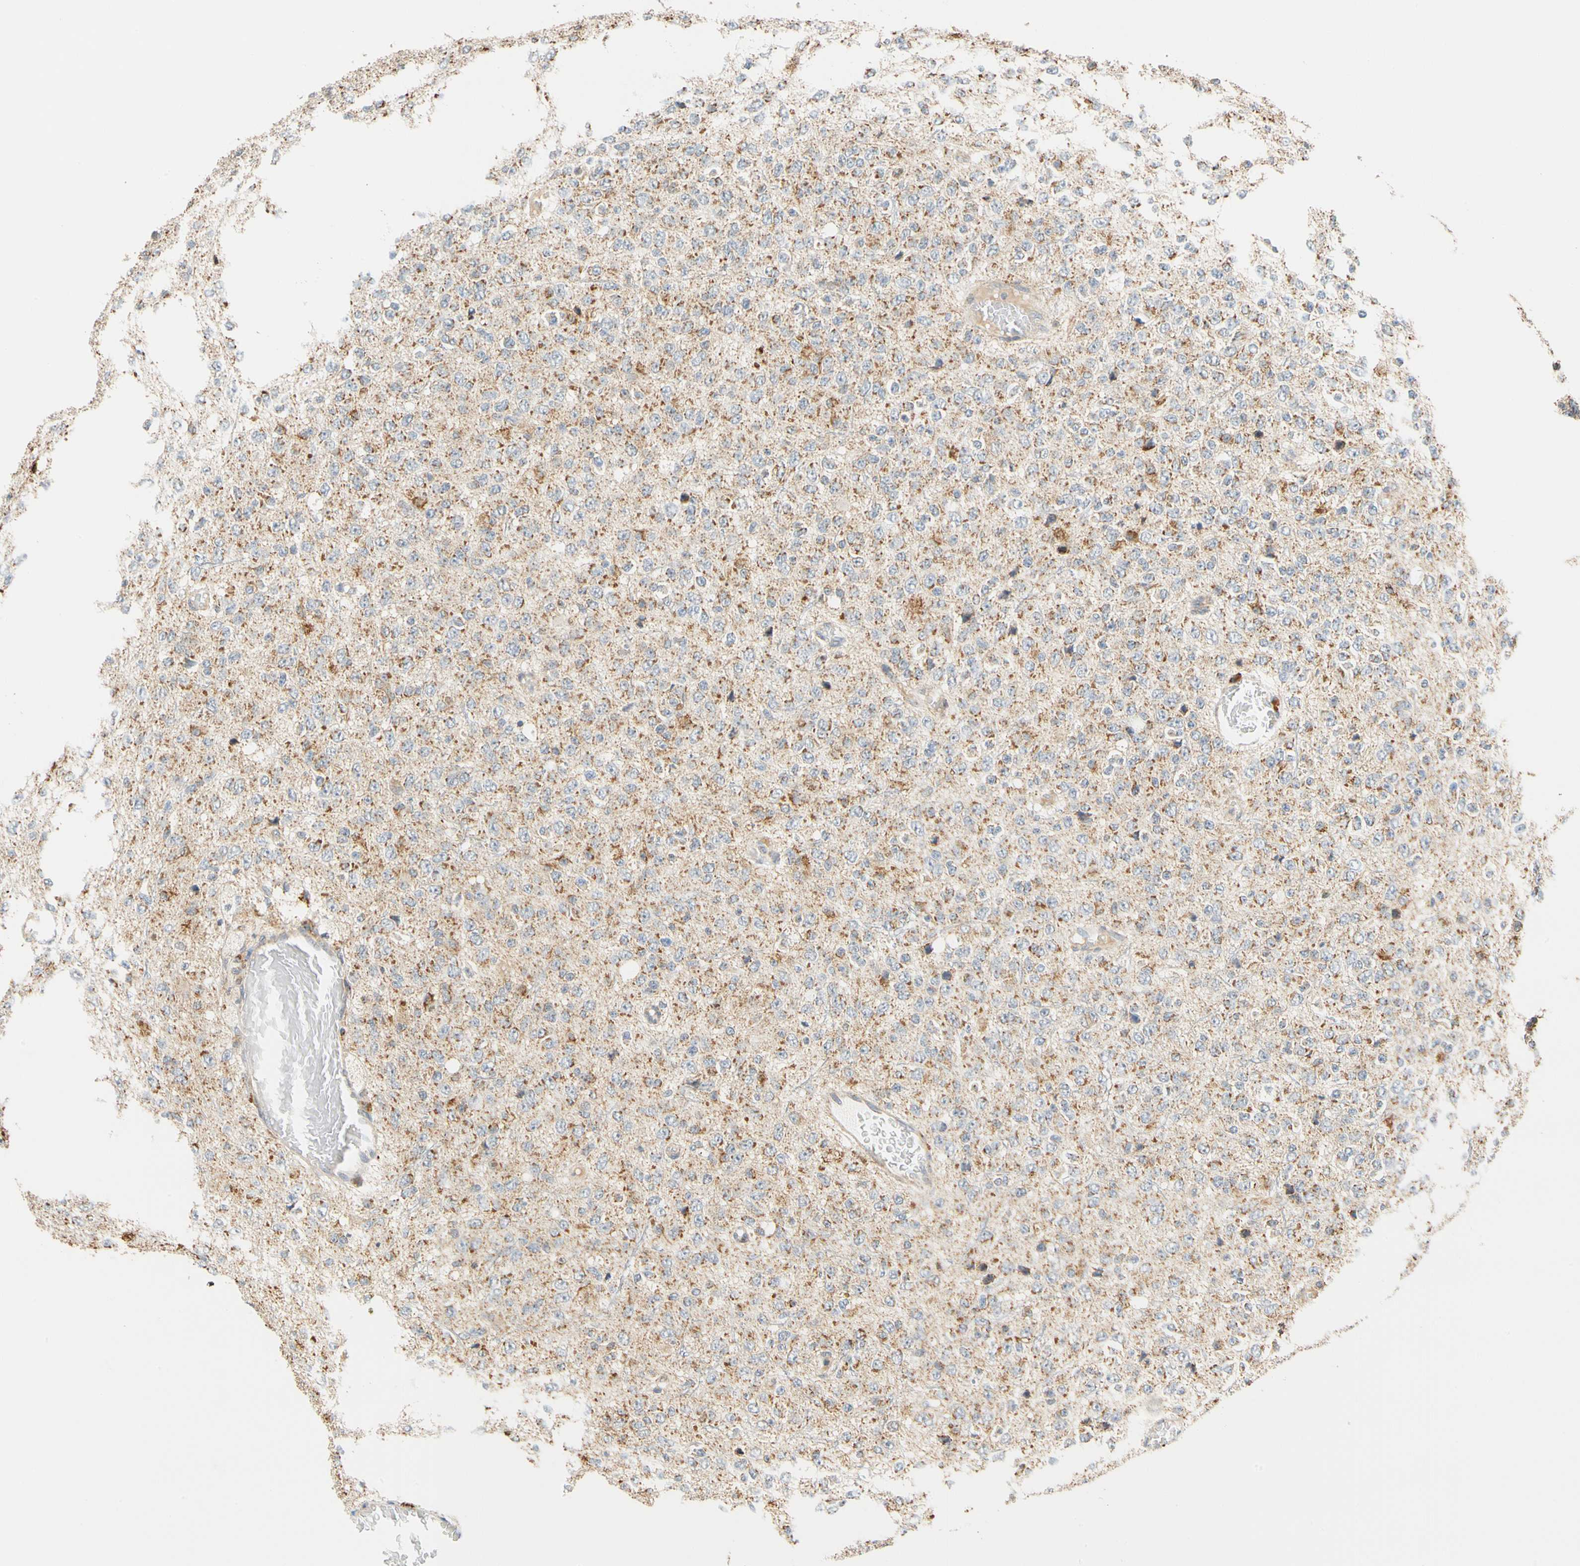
{"staining": {"intensity": "moderate", "quantity": "25%-75%", "location": "cytoplasmic/membranous"}, "tissue": "glioma", "cell_type": "Tumor cells", "image_type": "cancer", "snomed": [{"axis": "morphology", "description": "Glioma, malignant, High grade"}, {"axis": "topography", "description": "pancreas cauda"}], "caption": "Tumor cells demonstrate moderate cytoplasmic/membranous expression in approximately 25%-75% of cells in high-grade glioma (malignant).", "gene": "SFXN3", "patient": {"sex": "male", "age": 60}}